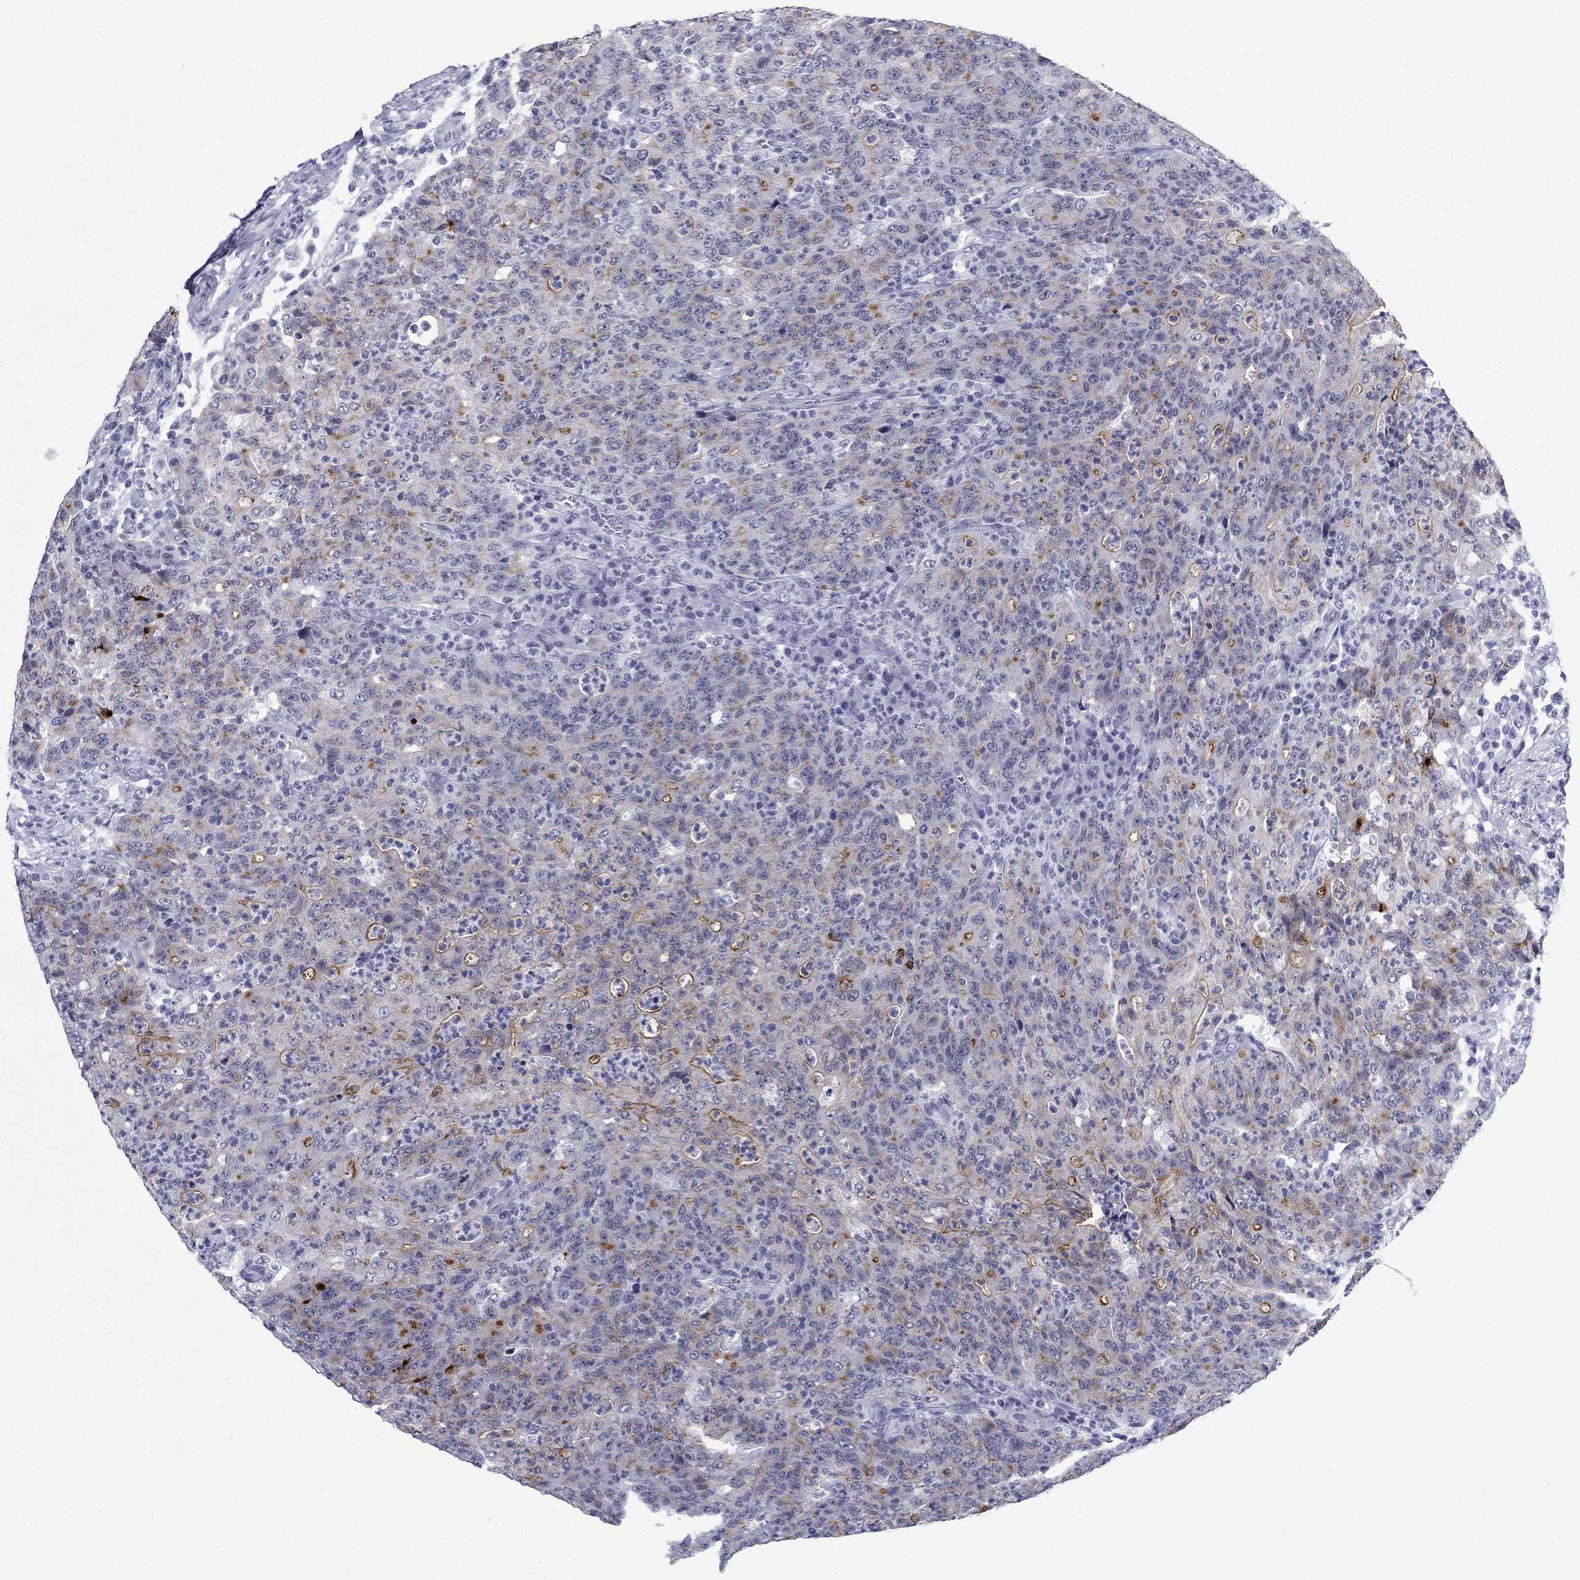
{"staining": {"intensity": "strong", "quantity": "<25%", "location": "cytoplasmic/membranous"}, "tissue": "colorectal cancer", "cell_type": "Tumor cells", "image_type": "cancer", "snomed": [{"axis": "morphology", "description": "Adenocarcinoma, NOS"}, {"axis": "topography", "description": "Colon"}], "caption": "IHC of colorectal cancer (adenocarcinoma) exhibits medium levels of strong cytoplasmic/membranous staining in about <25% of tumor cells.", "gene": "C4orf19", "patient": {"sex": "male", "age": 70}}